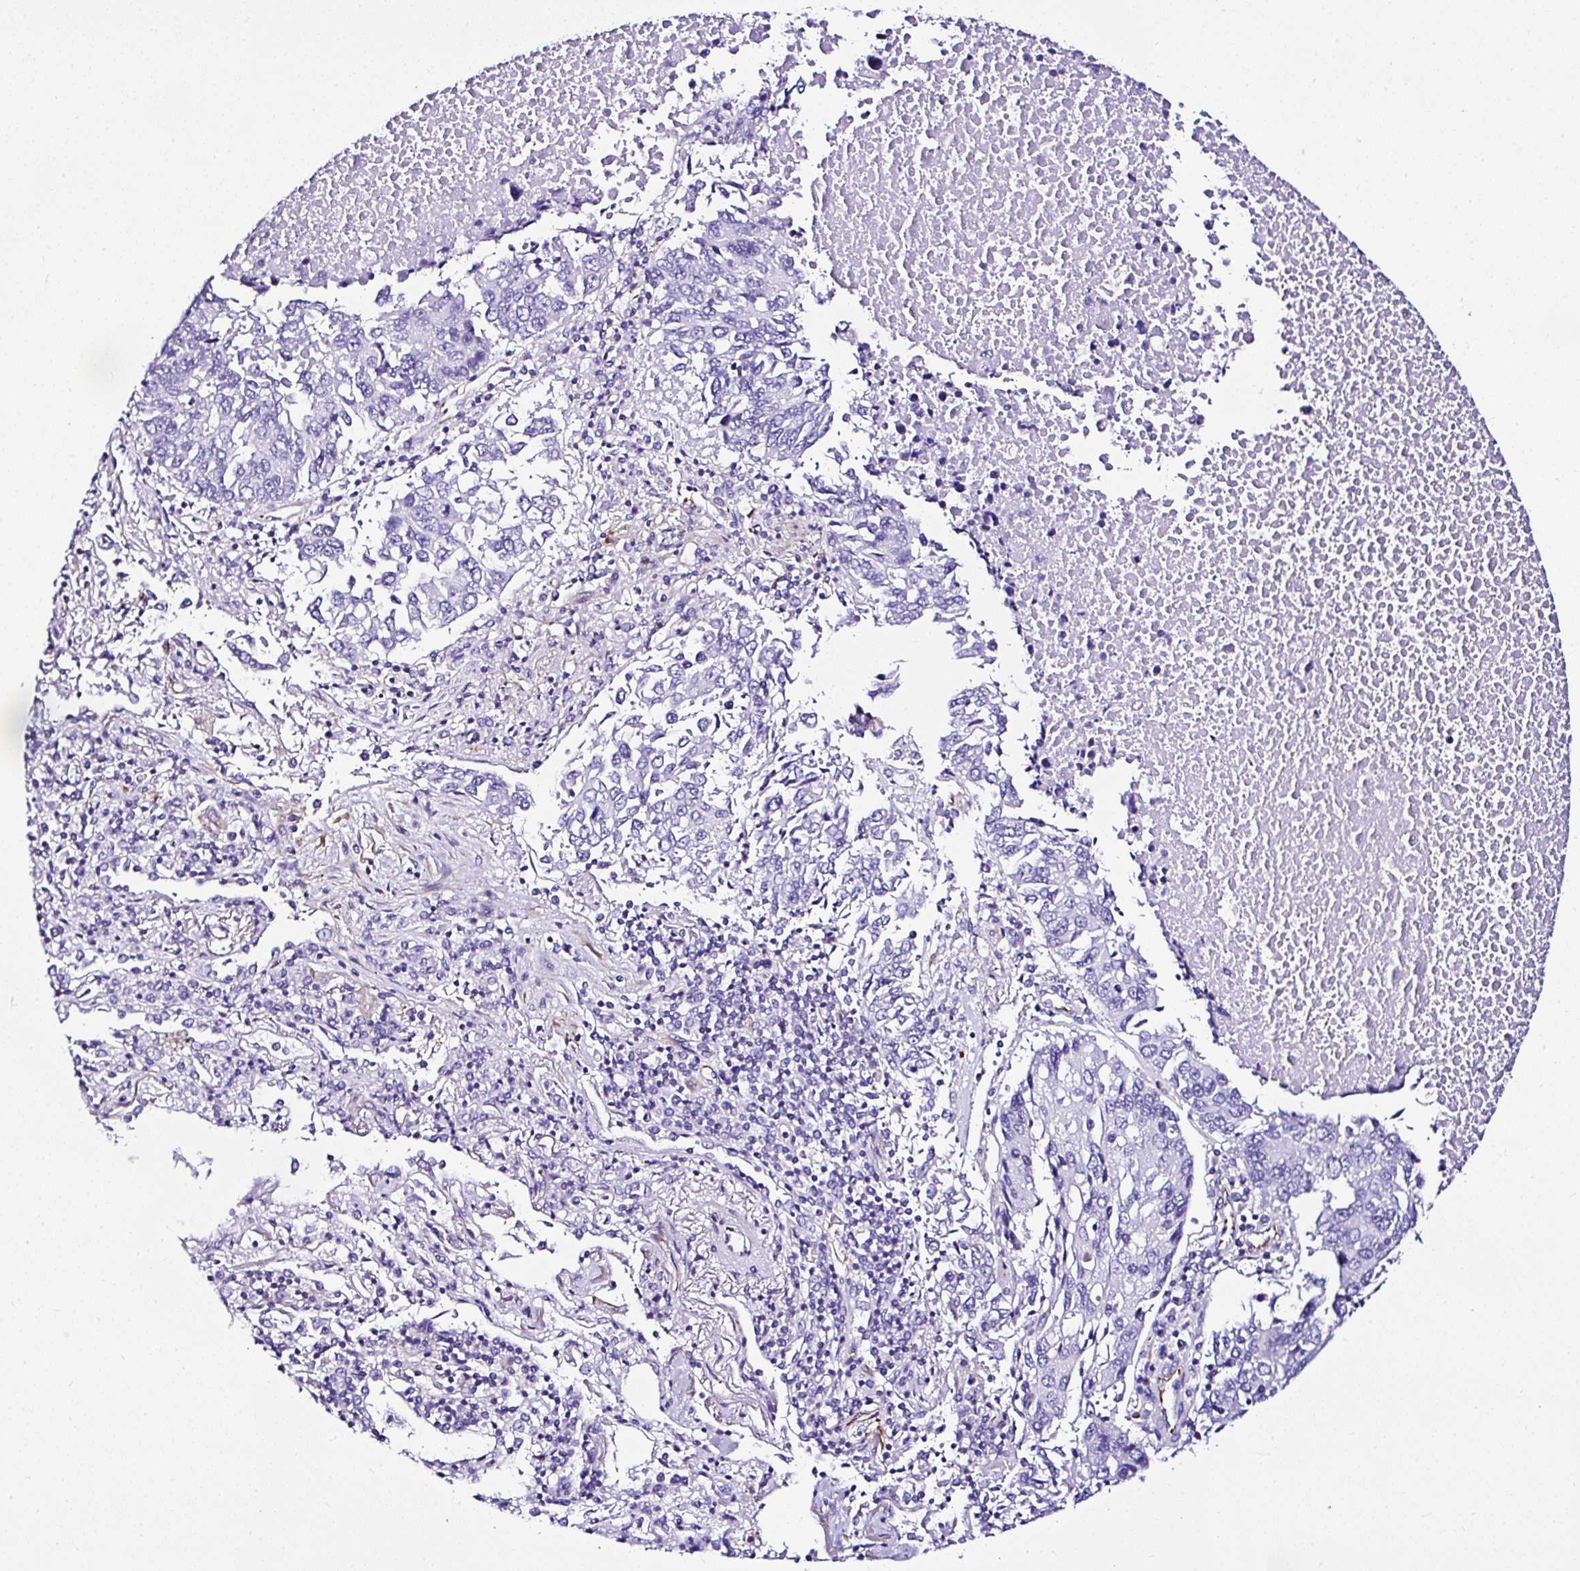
{"staining": {"intensity": "negative", "quantity": "none", "location": "none"}, "tissue": "lung cancer", "cell_type": "Tumor cells", "image_type": "cancer", "snomed": [{"axis": "morphology", "description": "Squamous cell carcinoma, NOS"}, {"axis": "topography", "description": "Lung"}], "caption": "The image shows no staining of tumor cells in lung cancer (squamous cell carcinoma). The staining is performed using DAB brown chromogen with nuclei counter-stained in using hematoxylin.", "gene": "DEPDC5", "patient": {"sex": "female", "age": 66}}